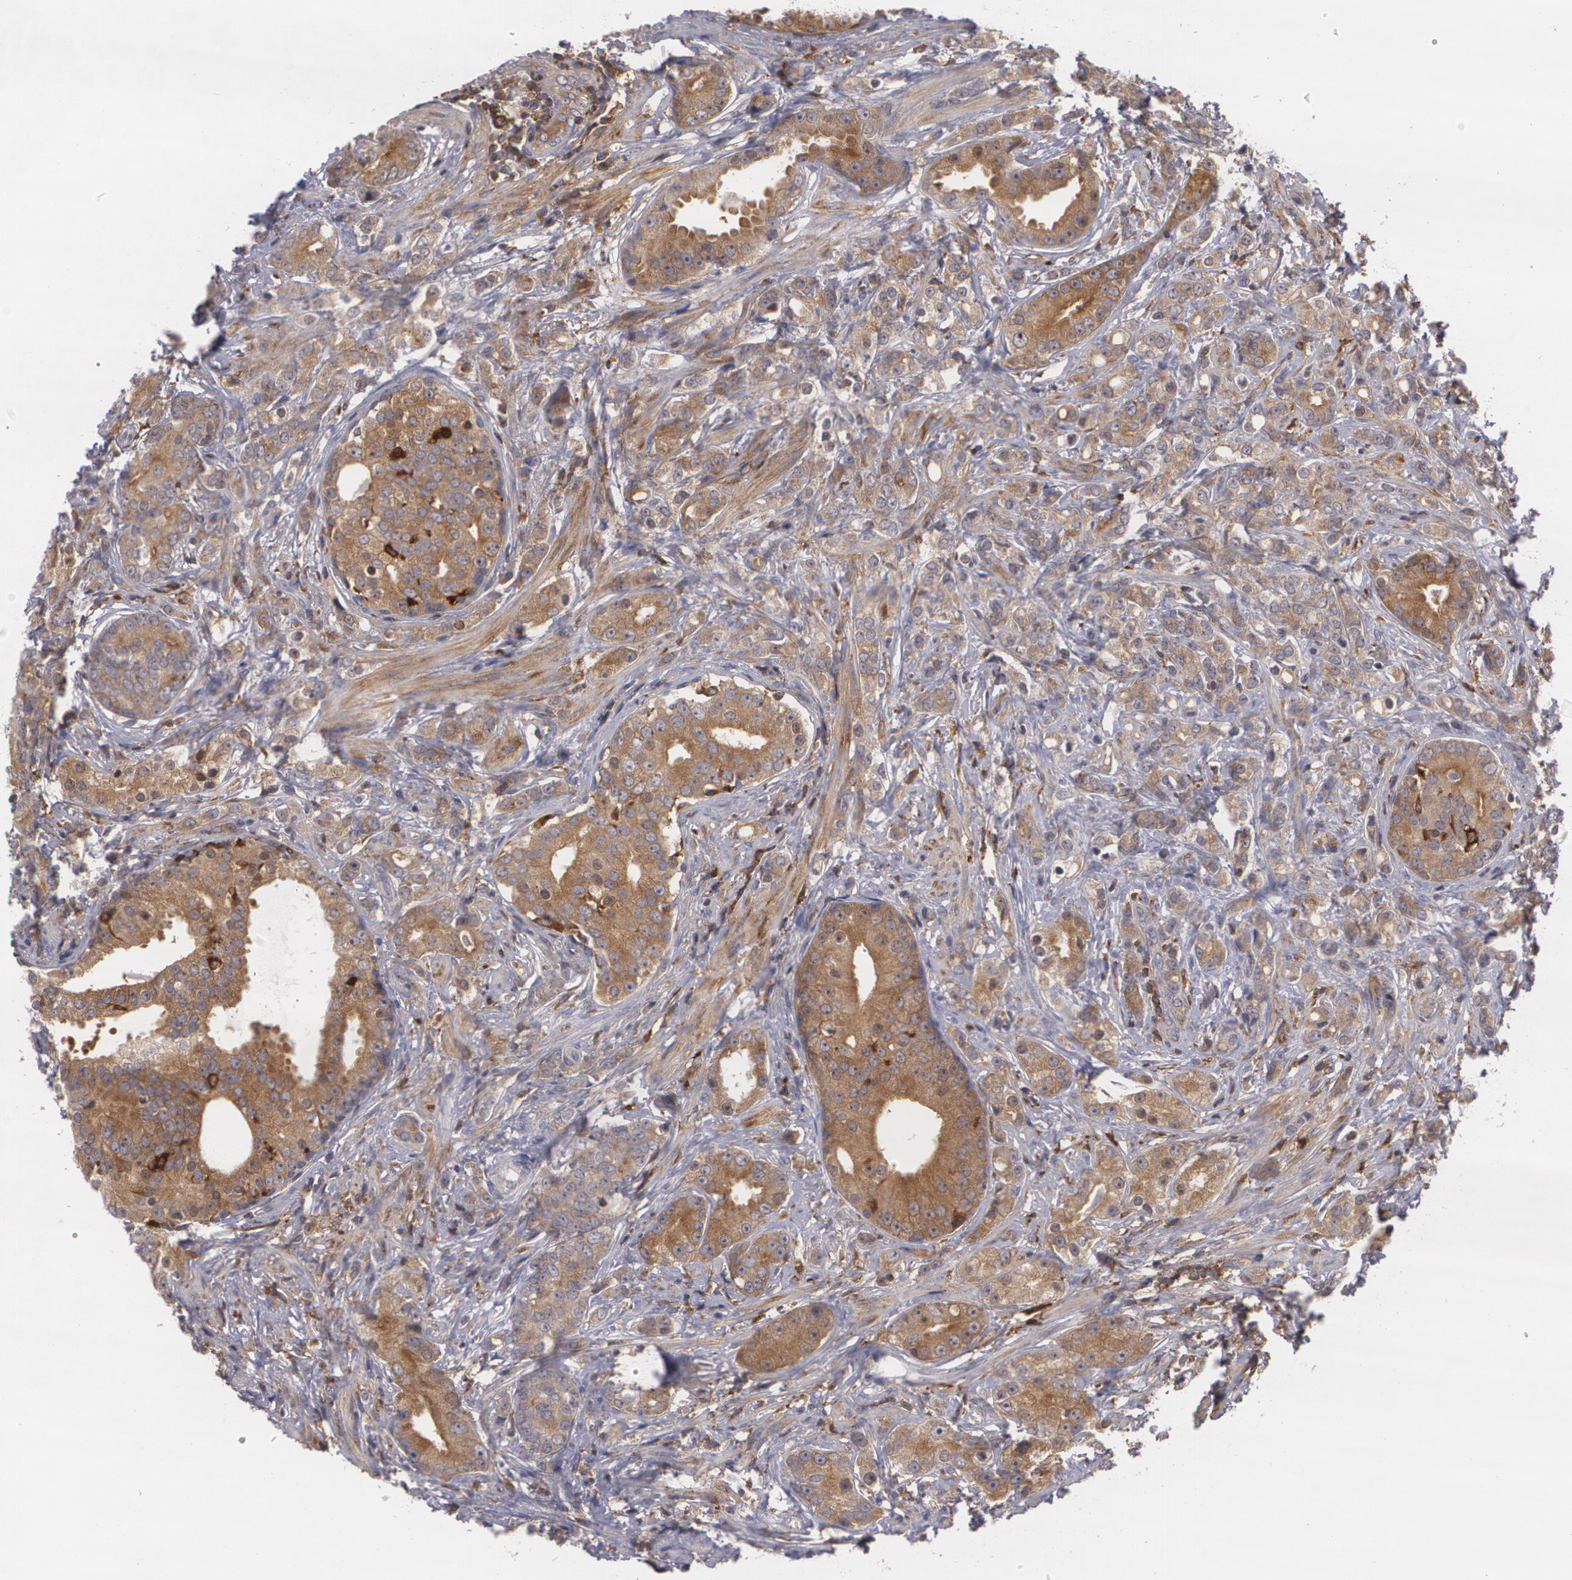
{"staining": {"intensity": "moderate", "quantity": ">75%", "location": "cytoplasmic/membranous"}, "tissue": "prostate cancer", "cell_type": "Tumor cells", "image_type": "cancer", "snomed": [{"axis": "morphology", "description": "Adenocarcinoma, Medium grade"}, {"axis": "topography", "description": "Prostate"}], "caption": "The immunohistochemical stain highlights moderate cytoplasmic/membranous positivity in tumor cells of prostate cancer (medium-grade adenocarcinoma) tissue.", "gene": "BIN1", "patient": {"sex": "male", "age": 59}}